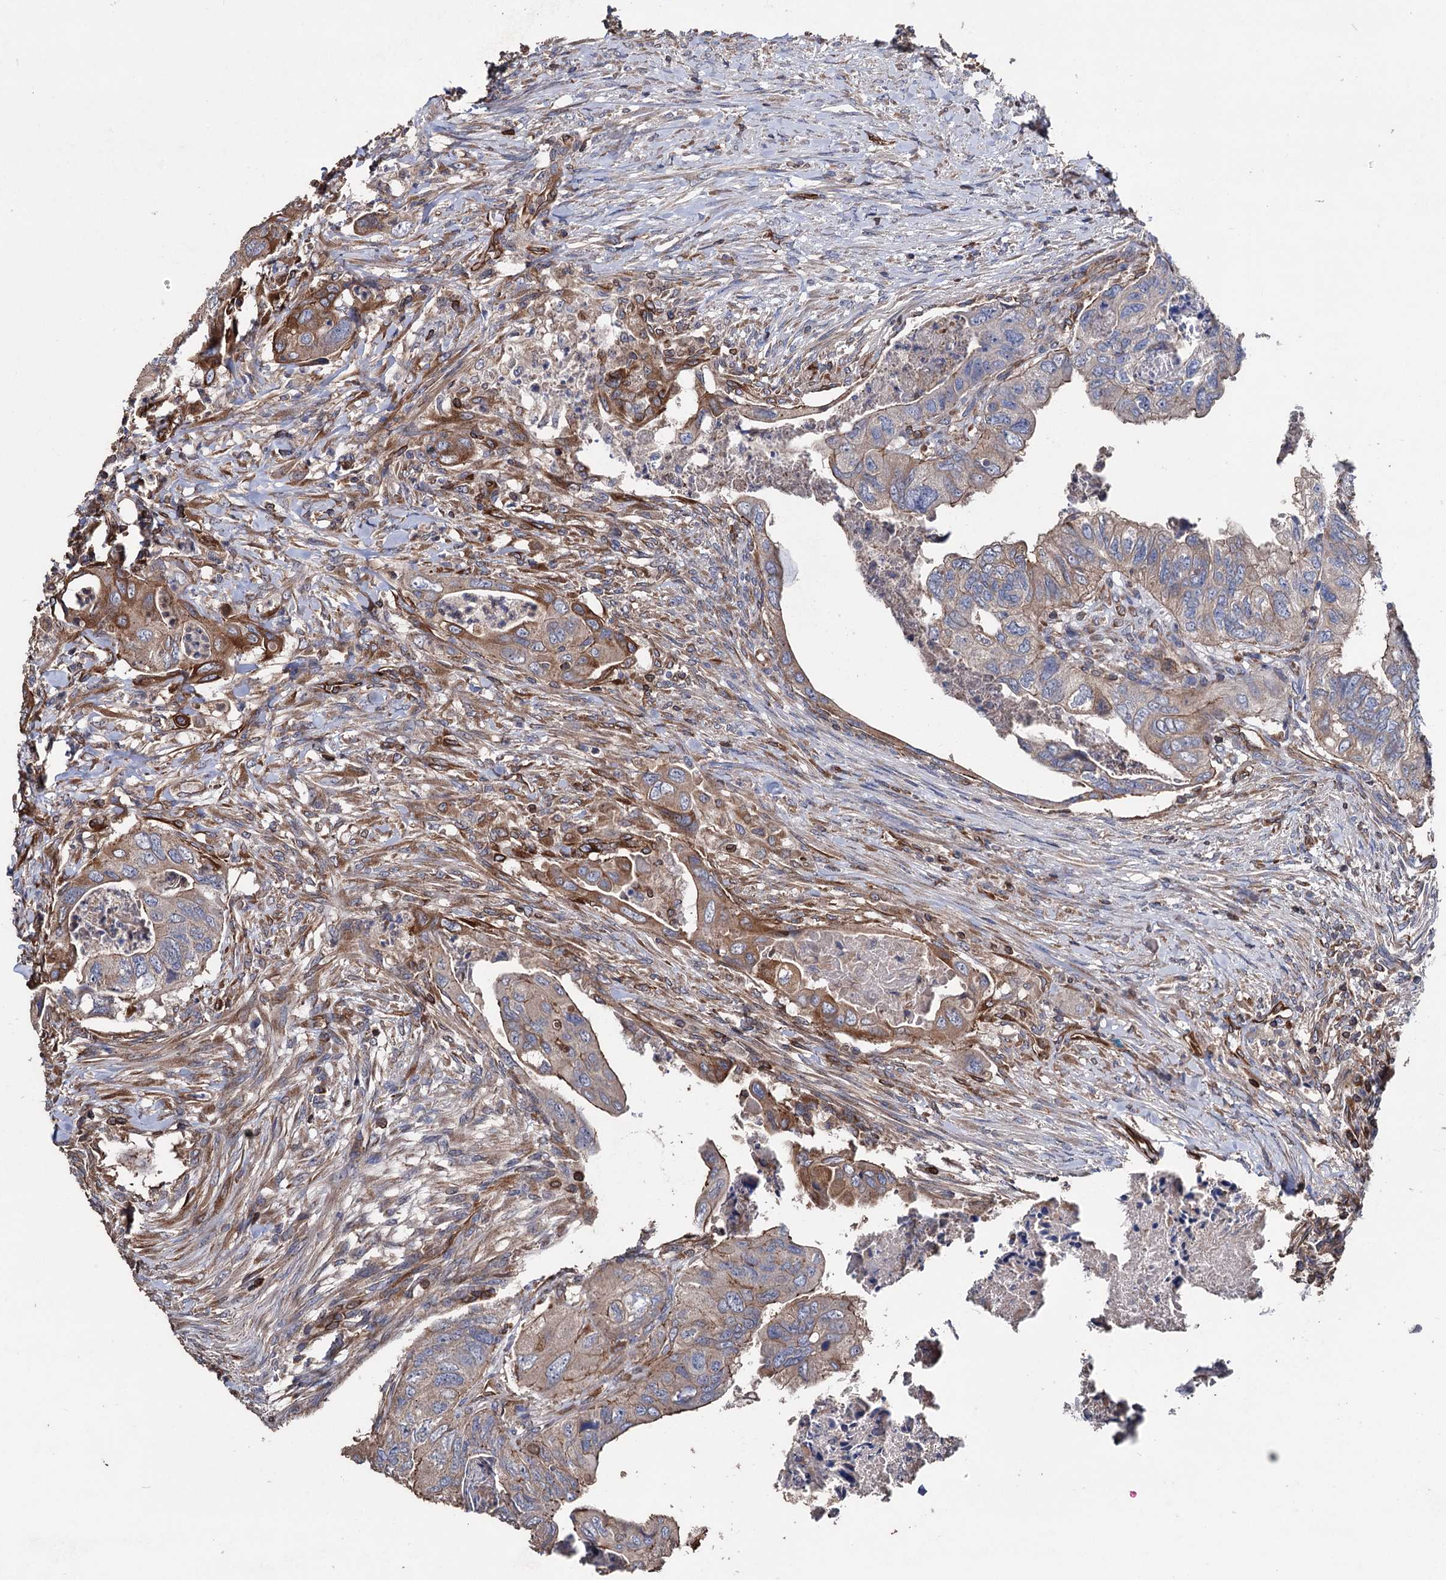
{"staining": {"intensity": "moderate", "quantity": "25%-75%", "location": "cytoplasmic/membranous"}, "tissue": "colorectal cancer", "cell_type": "Tumor cells", "image_type": "cancer", "snomed": [{"axis": "morphology", "description": "Adenocarcinoma, NOS"}, {"axis": "topography", "description": "Rectum"}], "caption": "Tumor cells exhibit medium levels of moderate cytoplasmic/membranous expression in approximately 25%-75% of cells in human colorectal cancer. (IHC, brightfield microscopy, high magnification).", "gene": "STING1", "patient": {"sex": "male", "age": 63}}